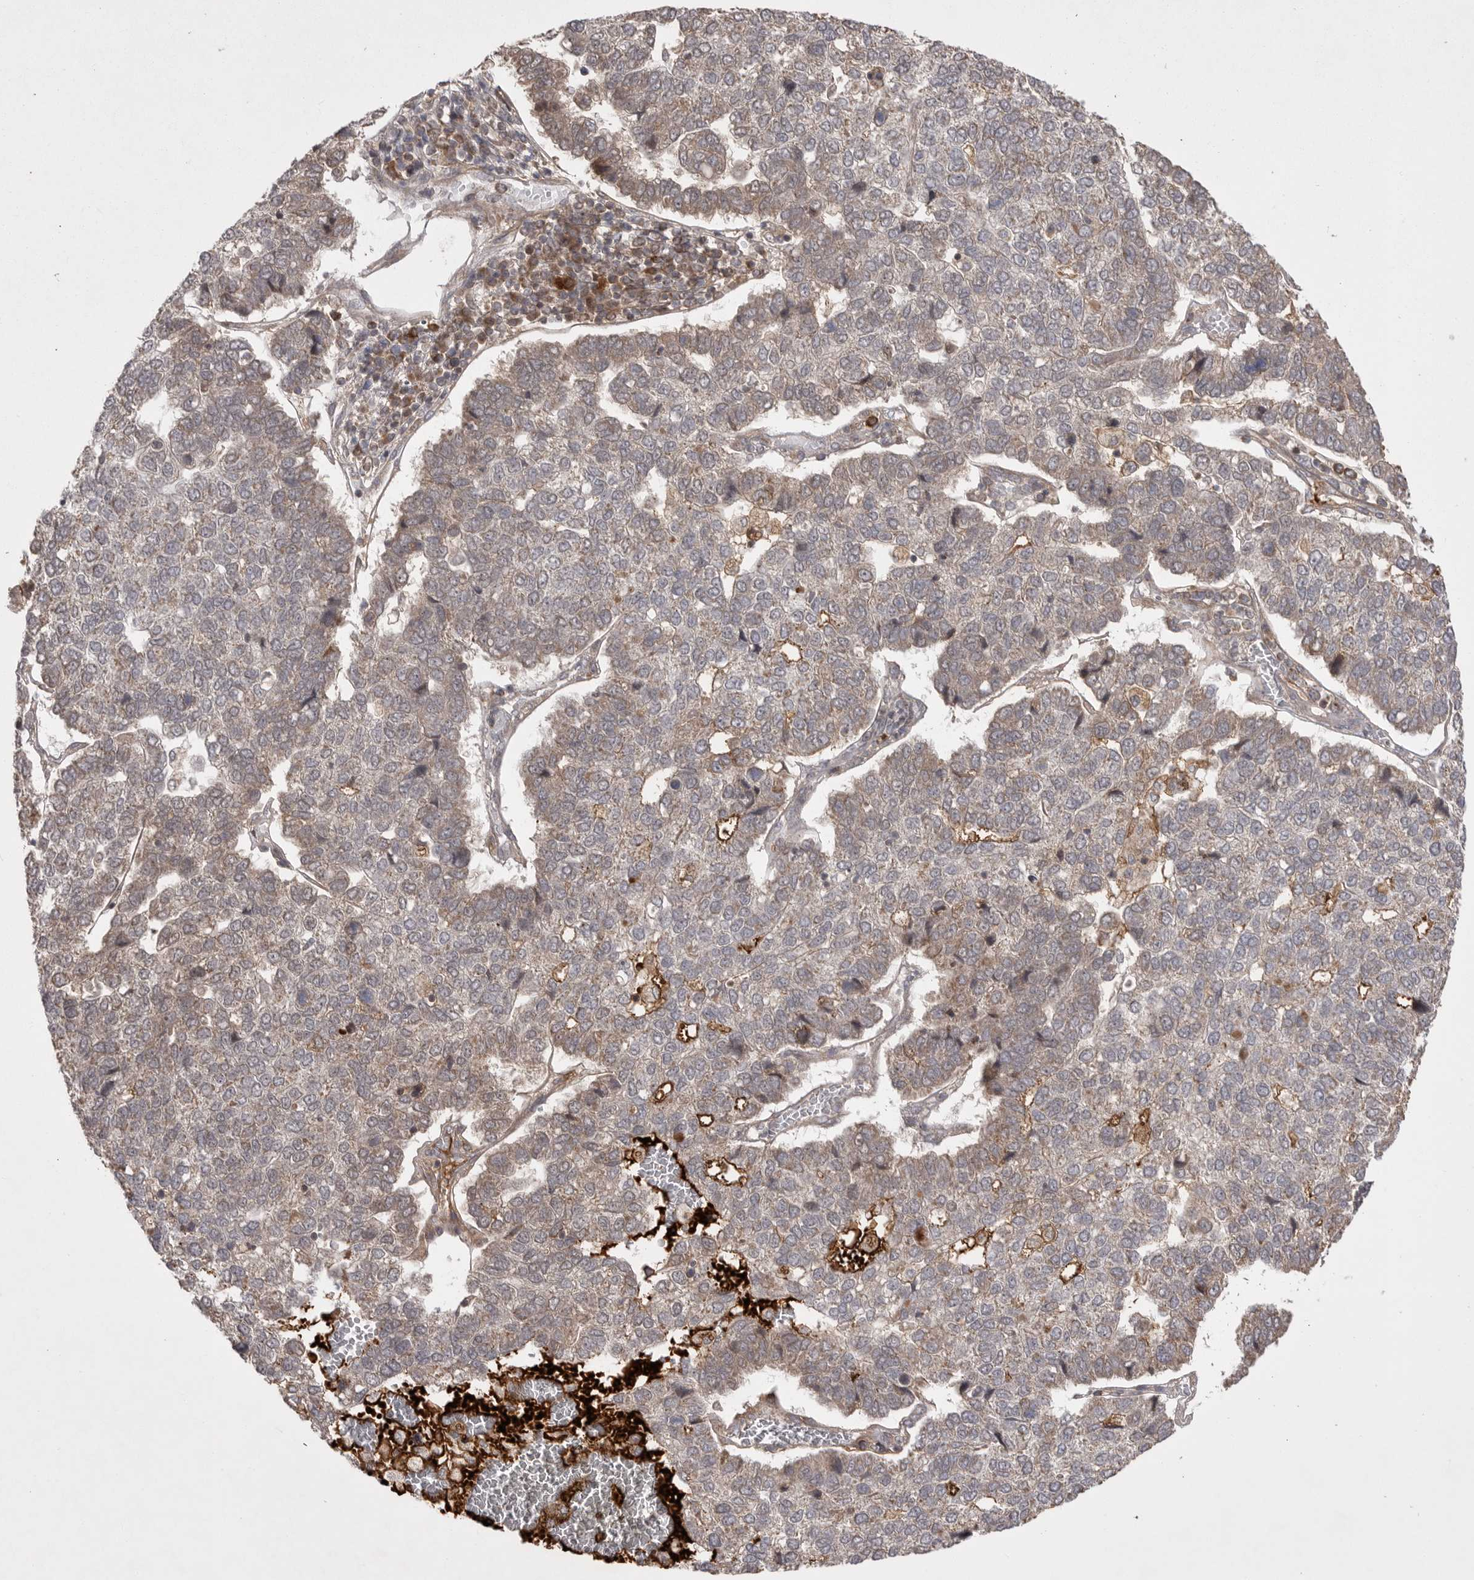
{"staining": {"intensity": "weak", "quantity": "25%-75%", "location": "cytoplasmic/membranous"}, "tissue": "pancreatic cancer", "cell_type": "Tumor cells", "image_type": "cancer", "snomed": [{"axis": "morphology", "description": "Adenocarcinoma, NOS"}, {"axis": "topography", "description": "Pancreas"}], "caption": "Human pancreatic cancer stained with a protein marker demonstrates weak staining in tumor cells.", "gene": "KYAT3", "patient": {"sex": "female", "age": 61}}